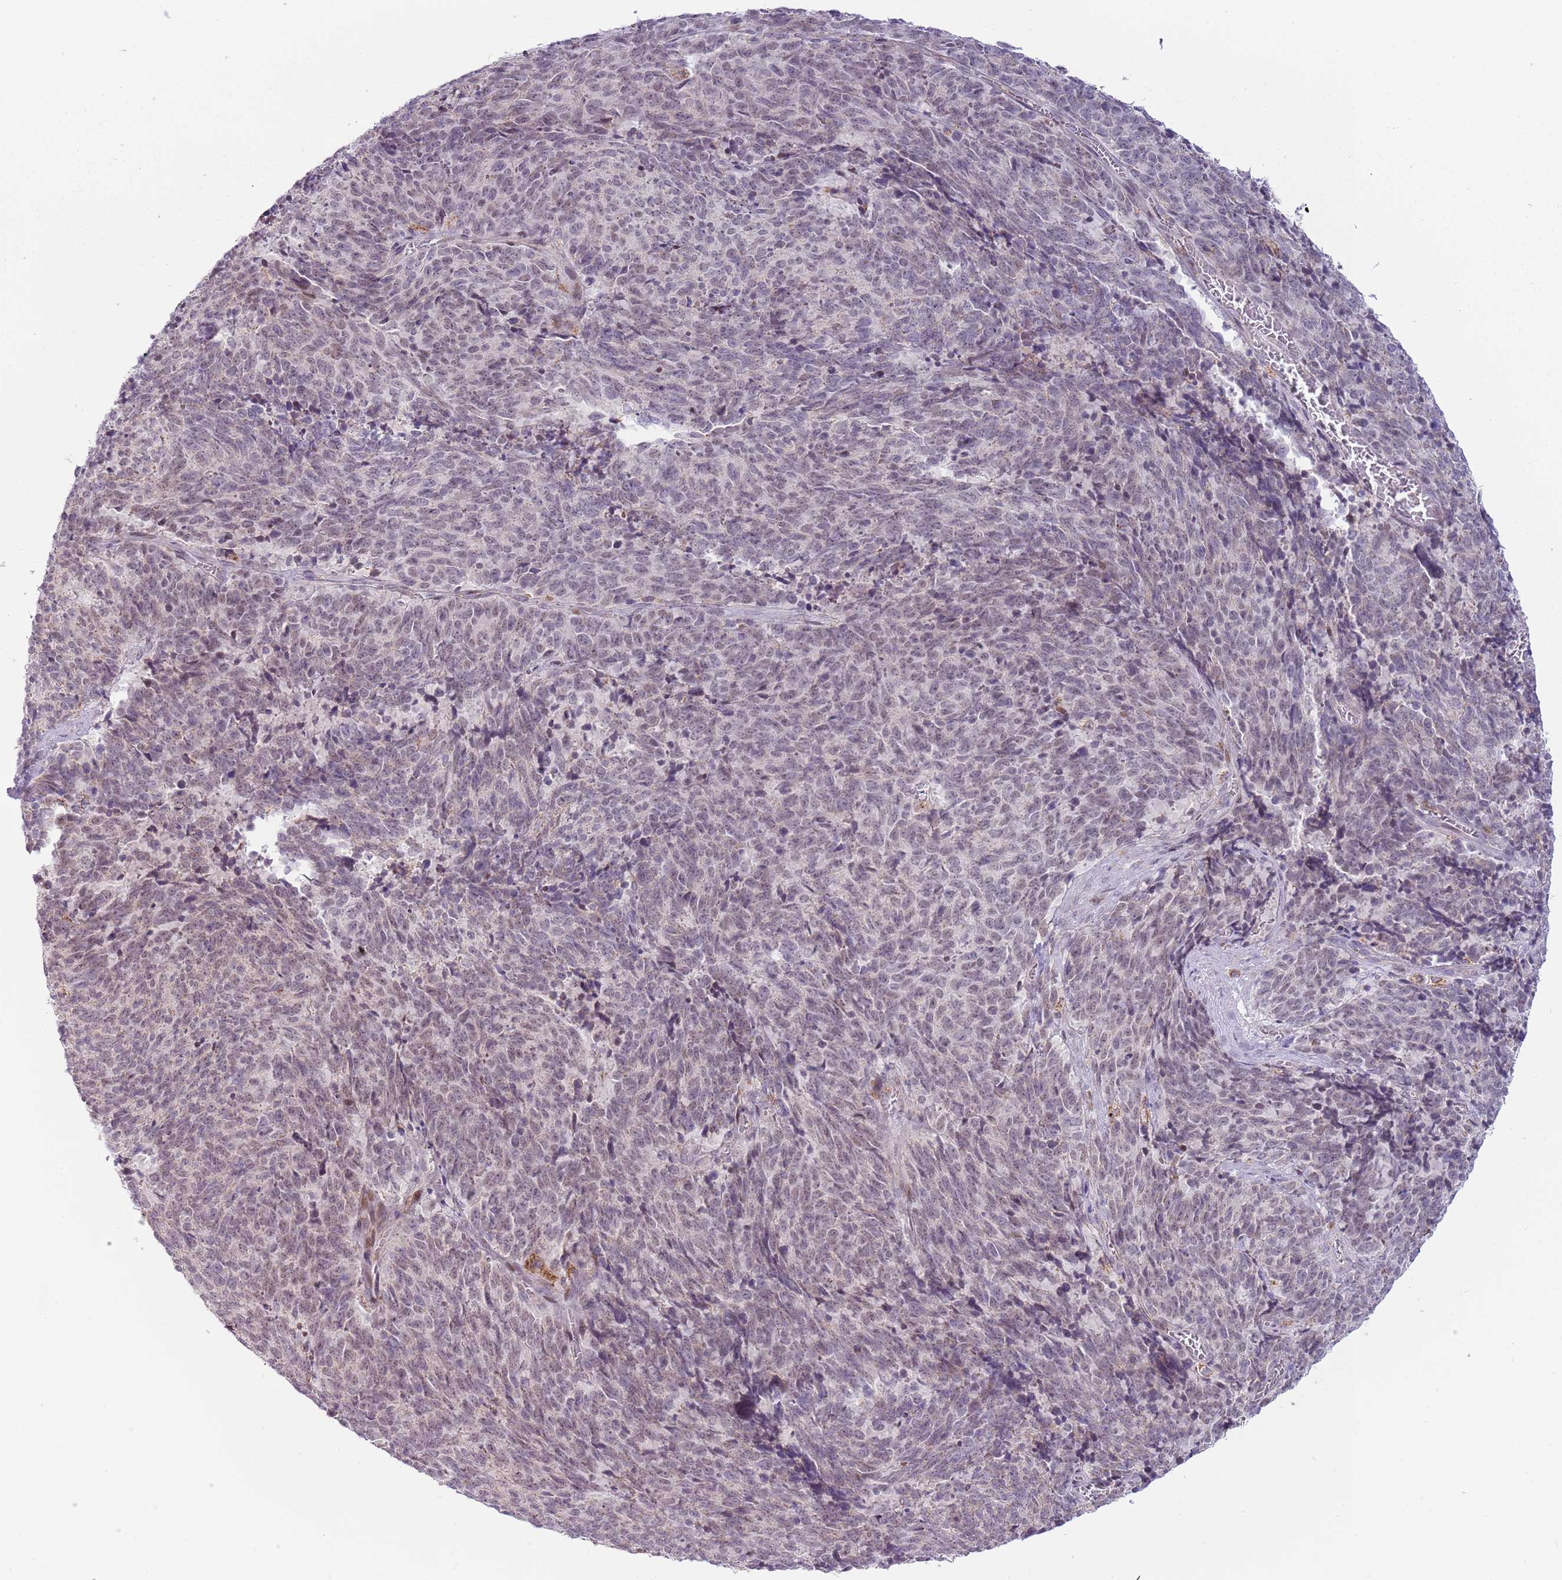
{"staining": {"intensity": "negative", "quantity": "none", "location": "none"}, "tissue": "cervical cancer", "cell_type": "Tumor cells", "image_type": "cancer", "snomed": [{"axis": "morphology", "description": "Squamous cell carcinoma, NOS"}, {"axis": "topography", "description": "Cervix"}], "caption": "A micrograph of squamous cell carcinoma (cervical) stained for a protein displays no brown staining in tumor cells.", "gene": "MLLT11", "patient": {"sex": "female", "age": 29}}